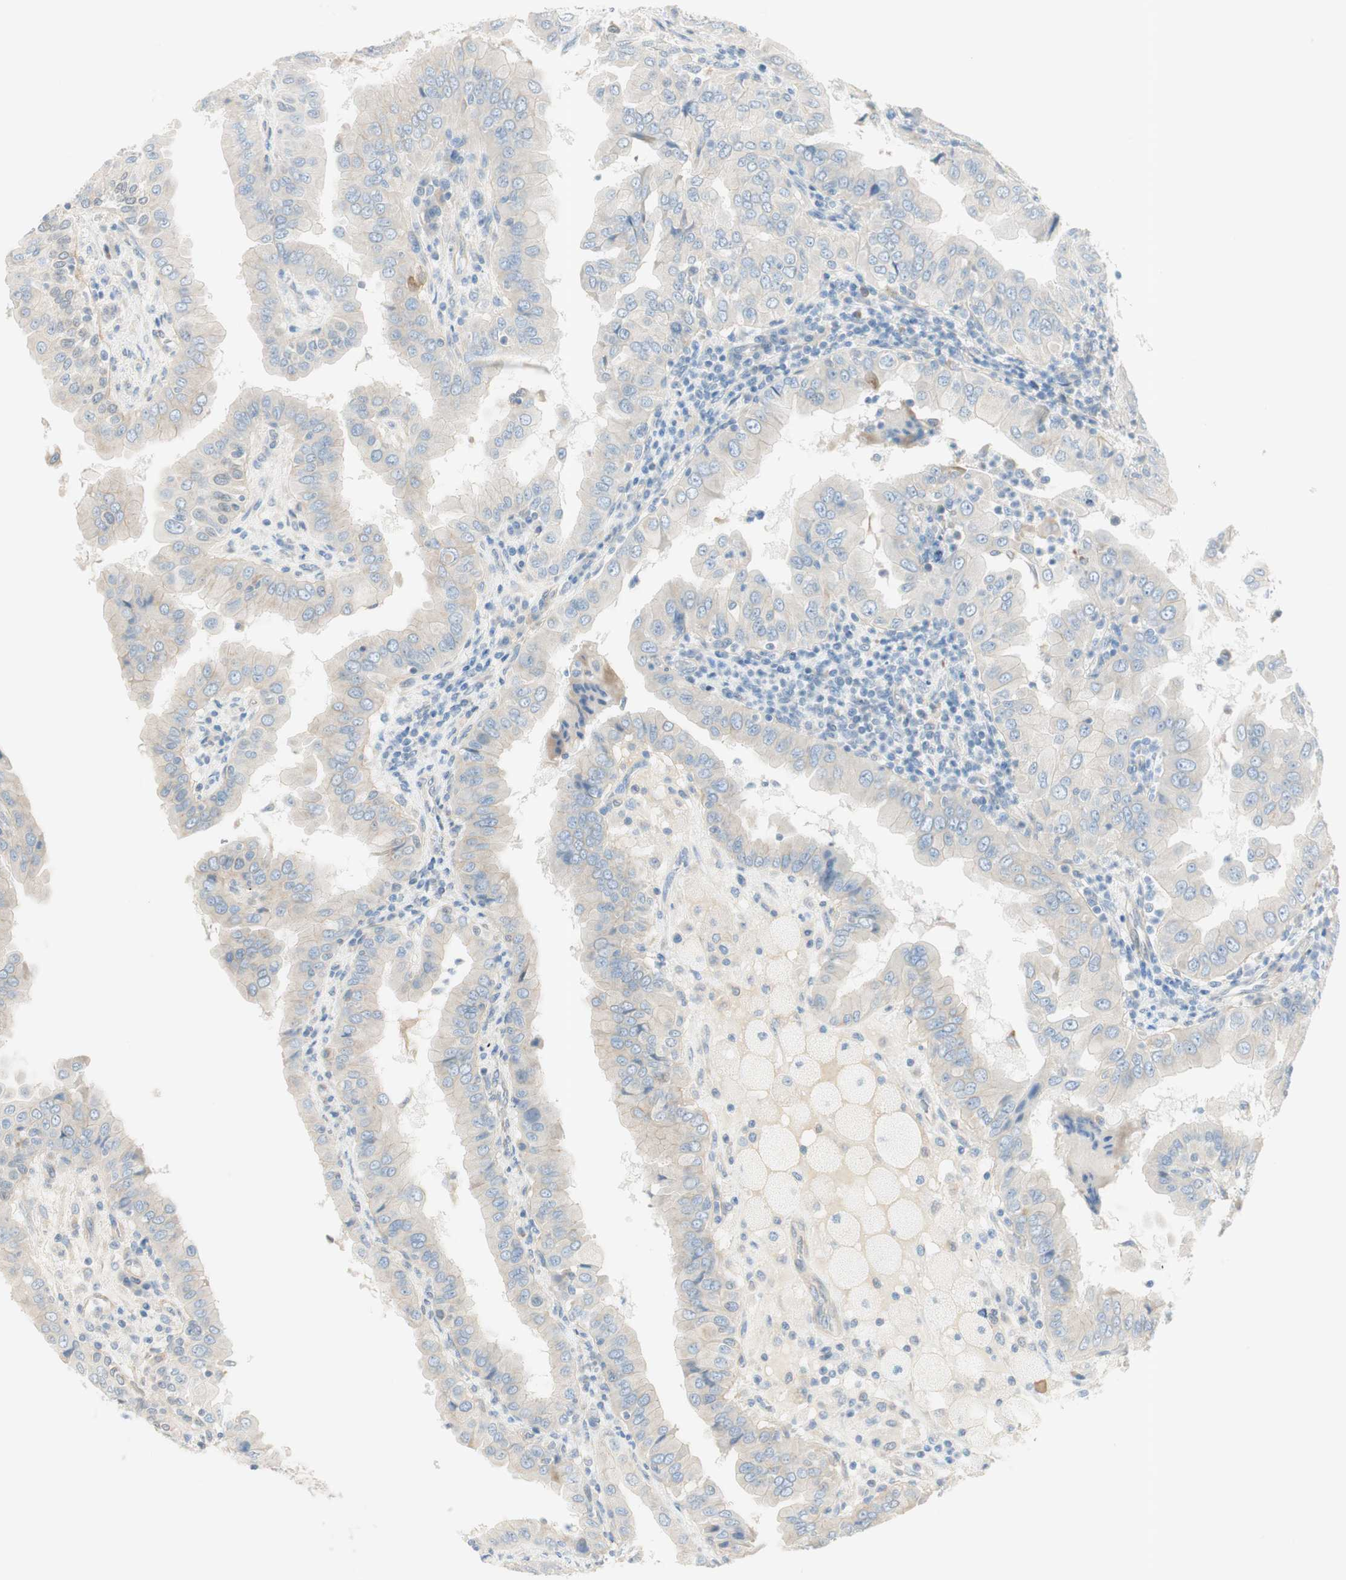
{"staining": {"intensity": "negative", "quantity": "none", "location": "none"}, "tissue": "thyroid cancer", "cell_type": "Tumor cells", "image_type": "cancer", "snomed": [{"axis": "morphology", "description": "Papillary adenocarcinoma, NOS"}, {"axis": "topography", "description": "Thyroid gland"}], "caption": "High power microscopy micrograph of an immunohistochemistry image of thyroid cancer, revealing no significant positivity in tumor cells.", "gene": "CDK3", "patient": {"sex": "male", "age": 33}}